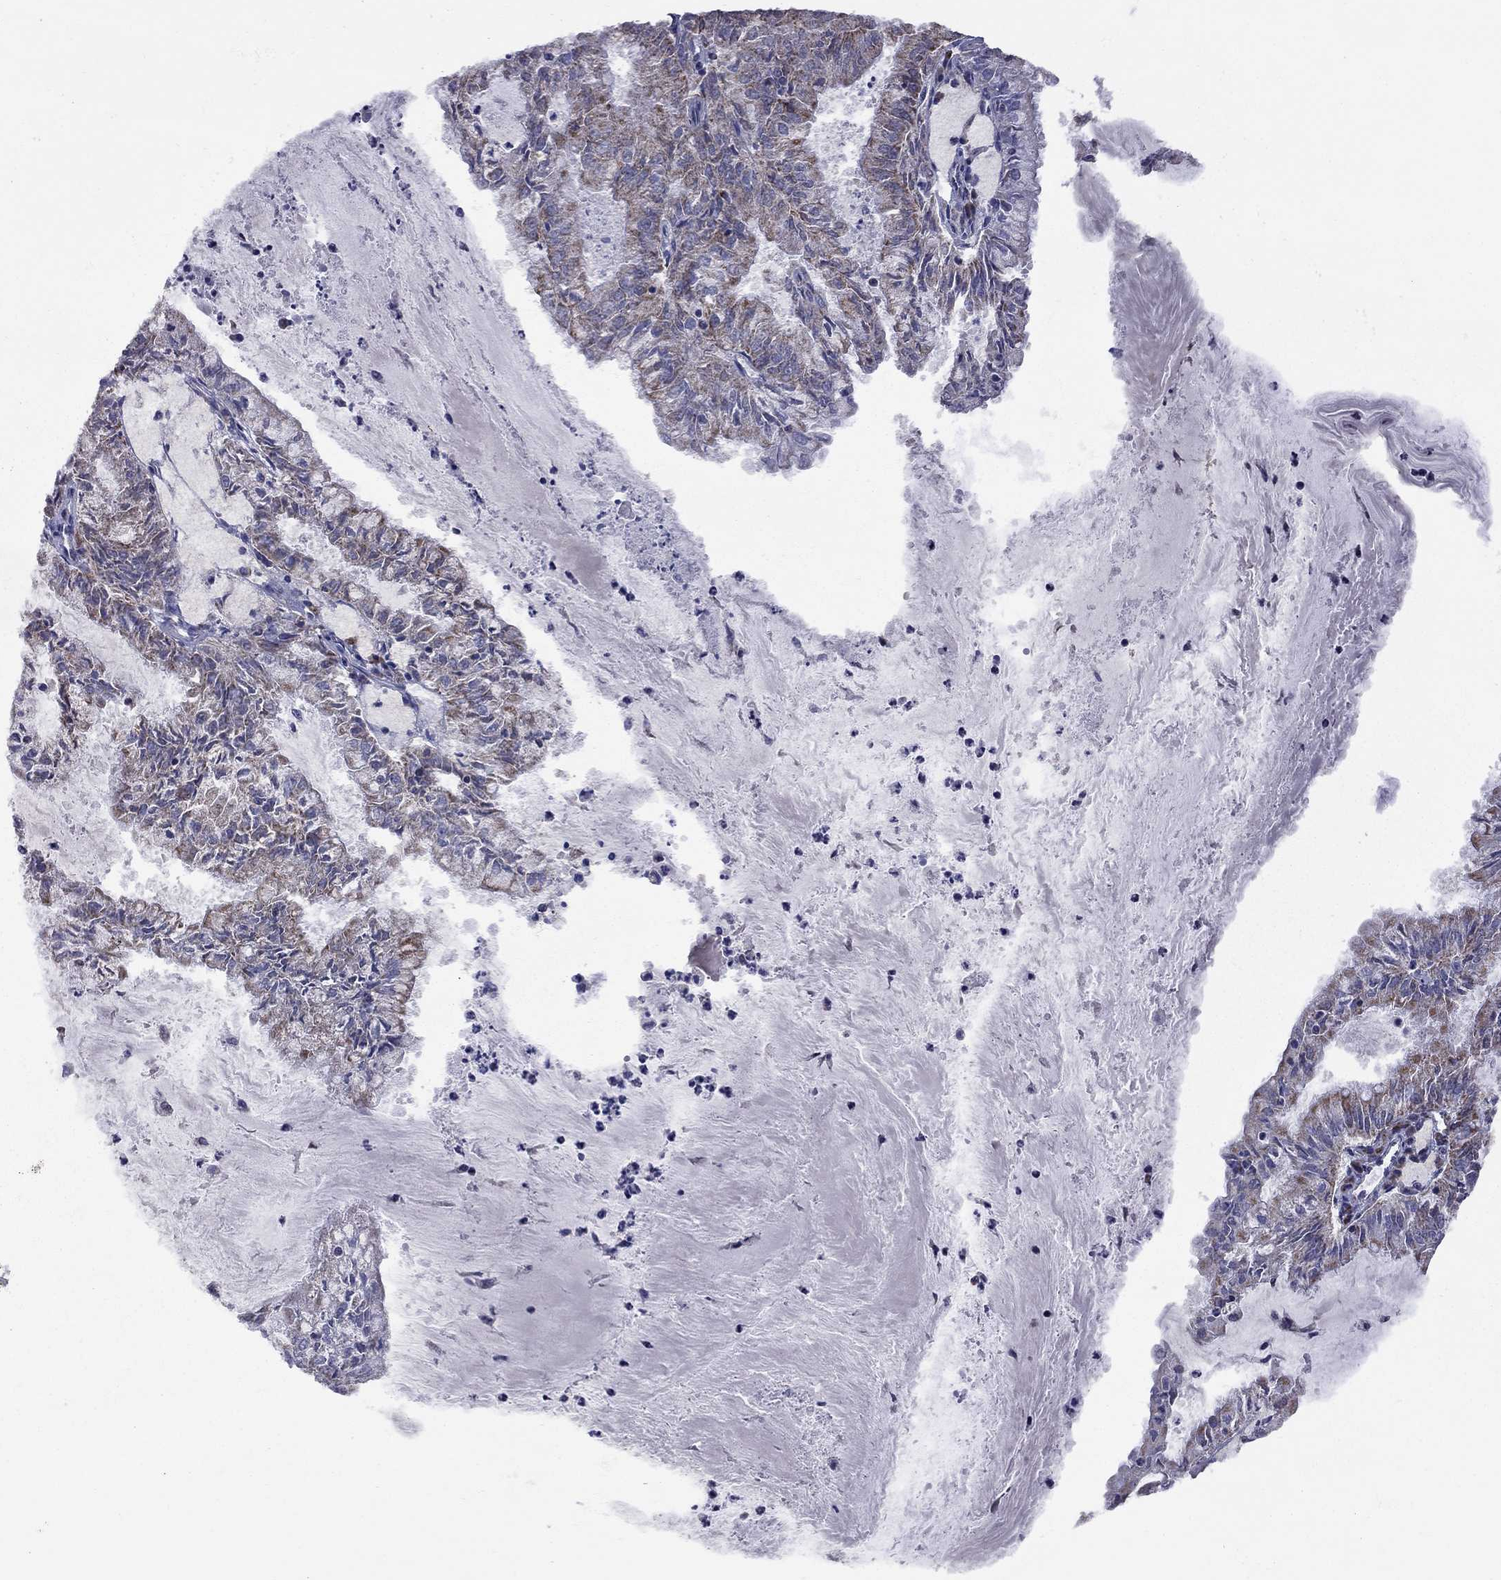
{"staining": {"intensity": "strong", "quantity": "25%-75%", "location": "cytoplasmic/membranous"}, "tissue": "endometrial cancer", "cell_type": "Tumor cells", "image_type": "cancer", "snomed": [{"axis": "morphology", "description": "Adenocarcinoma, NOS"}, {"axis": "topography", "description": "Endometrium"}], "caption": "Tumor cells show strong cytoplasmic/membranous positivity in about 25%-75% of cells in endometrial adenocarcinoma.", "gene": "NDUFB1", "patient": {"sex": "female", "age": 57}}